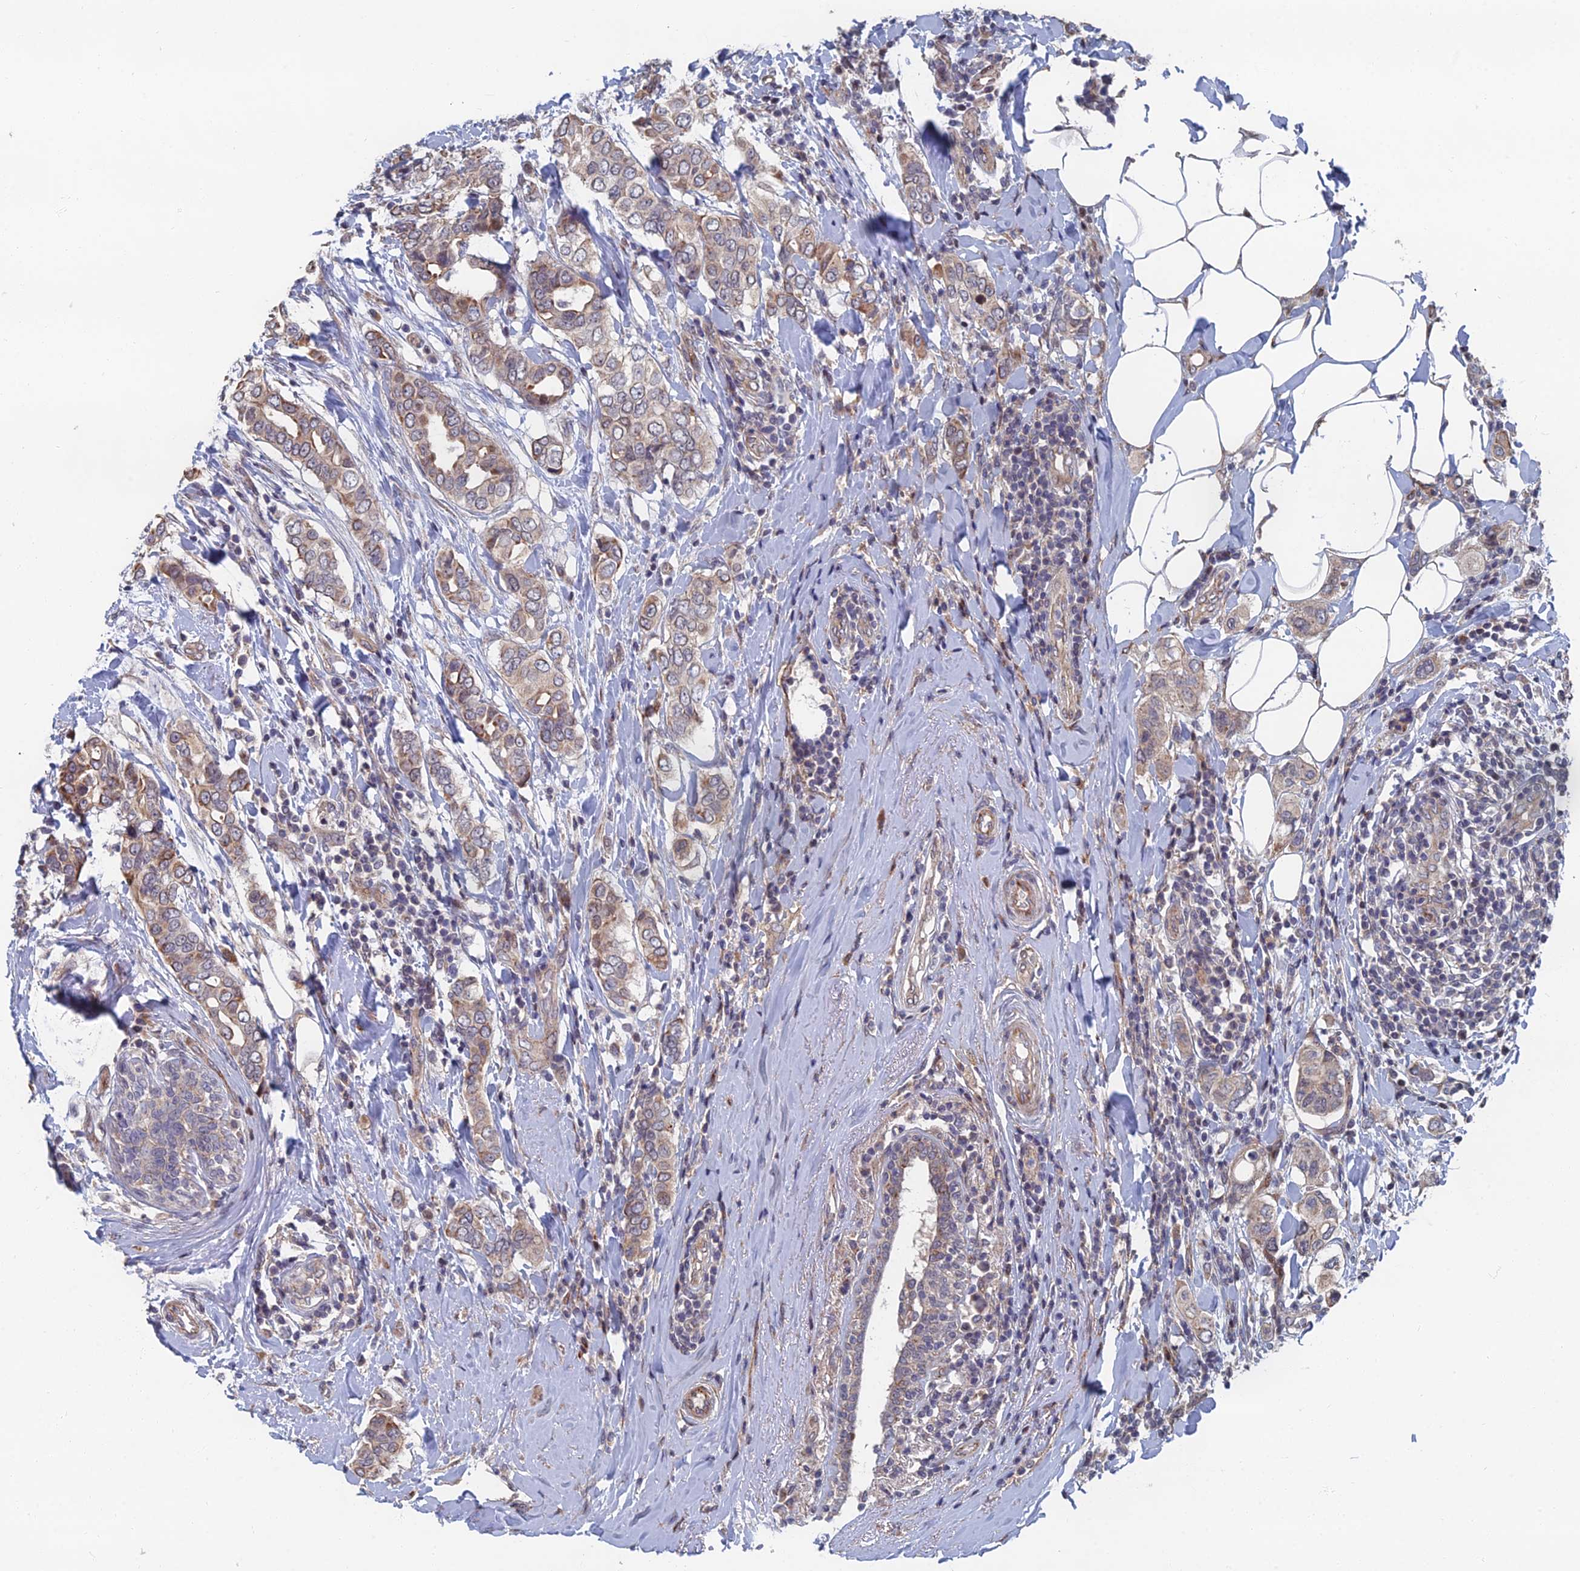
{"staining": {"intensity": "moderate", "quantity": "25%-75%", "location": "cytoplasmic/membranous"}, "tissue": "breast cancer", "cell_type": "Tumor cells", "image_type": "cancer", "snomed": [{"axis": "morphology", "description": "Lobular carcinoma"}, {"axis": "topography", "description": "Breast"}], "caption": "Protein expression analysis of human breast lobular carcinoma reveals moderate cytoplasmic/membranous positivity in approximately 25%-75% of tumor cells.", "gene": "GTF2IRD1", "patient": {"sex": "female", "age": 51}}